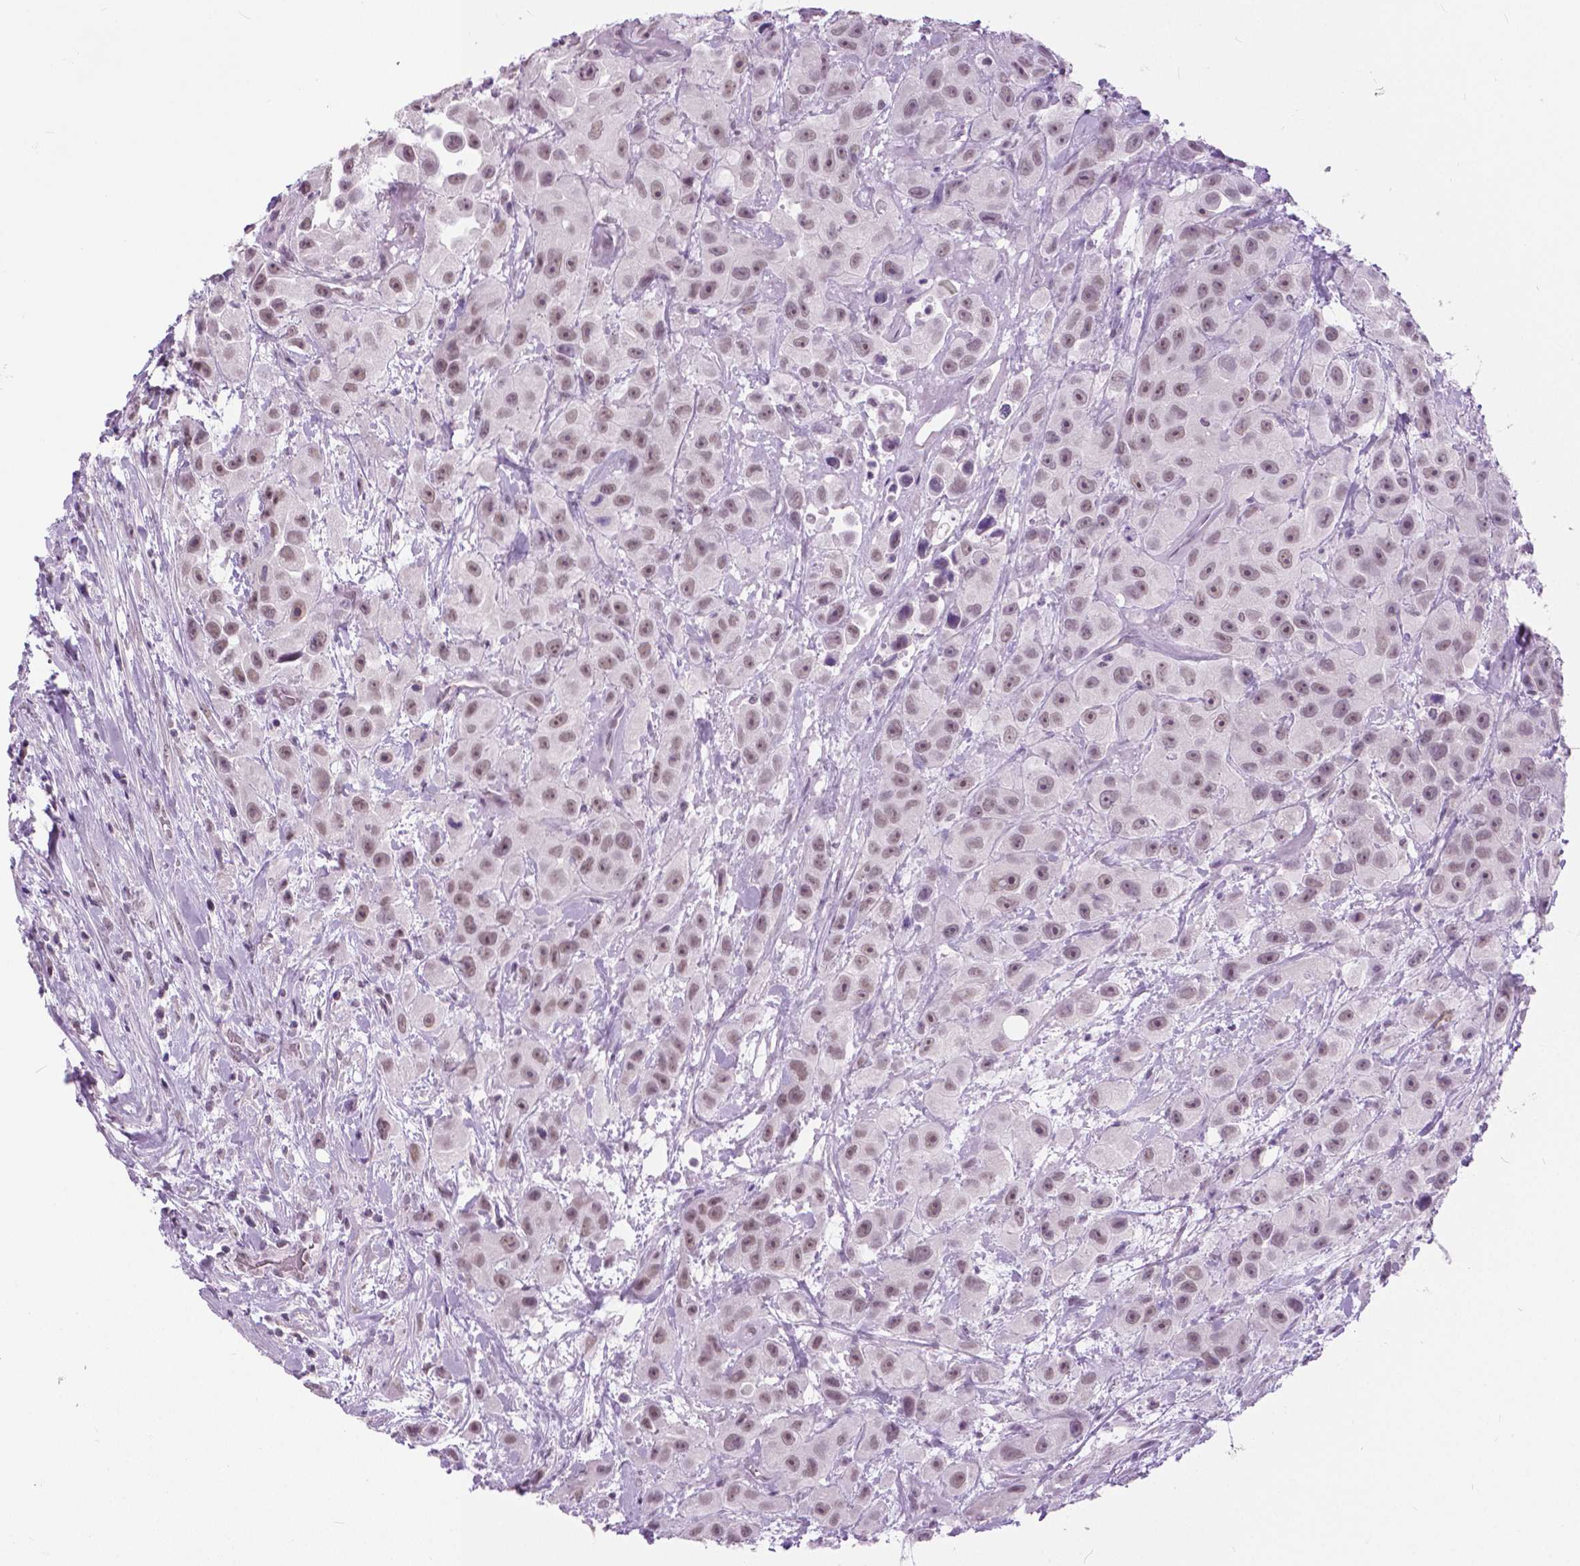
{"staining": {"intensity": "weak", "quantity": ">75%", "location": "nuclear"}, "tissue": "urothelial cancer", "cell_type": "Tumor cells", "image_type": "cancer", "snomed": [{"axis": "morphology", "description": "Urothelial carcinoma, High grade"}, {"axis": "topography", "description": "Urinary bladder"}], "caption": "Urothelial carcinoma (high-grade) tissue reveals weak nuclear expression in about >75% of tumor cells, visualized by immunohistochemistry.", "gene": "MYOM1", "patient": {"sex": "male", "age": 79}}